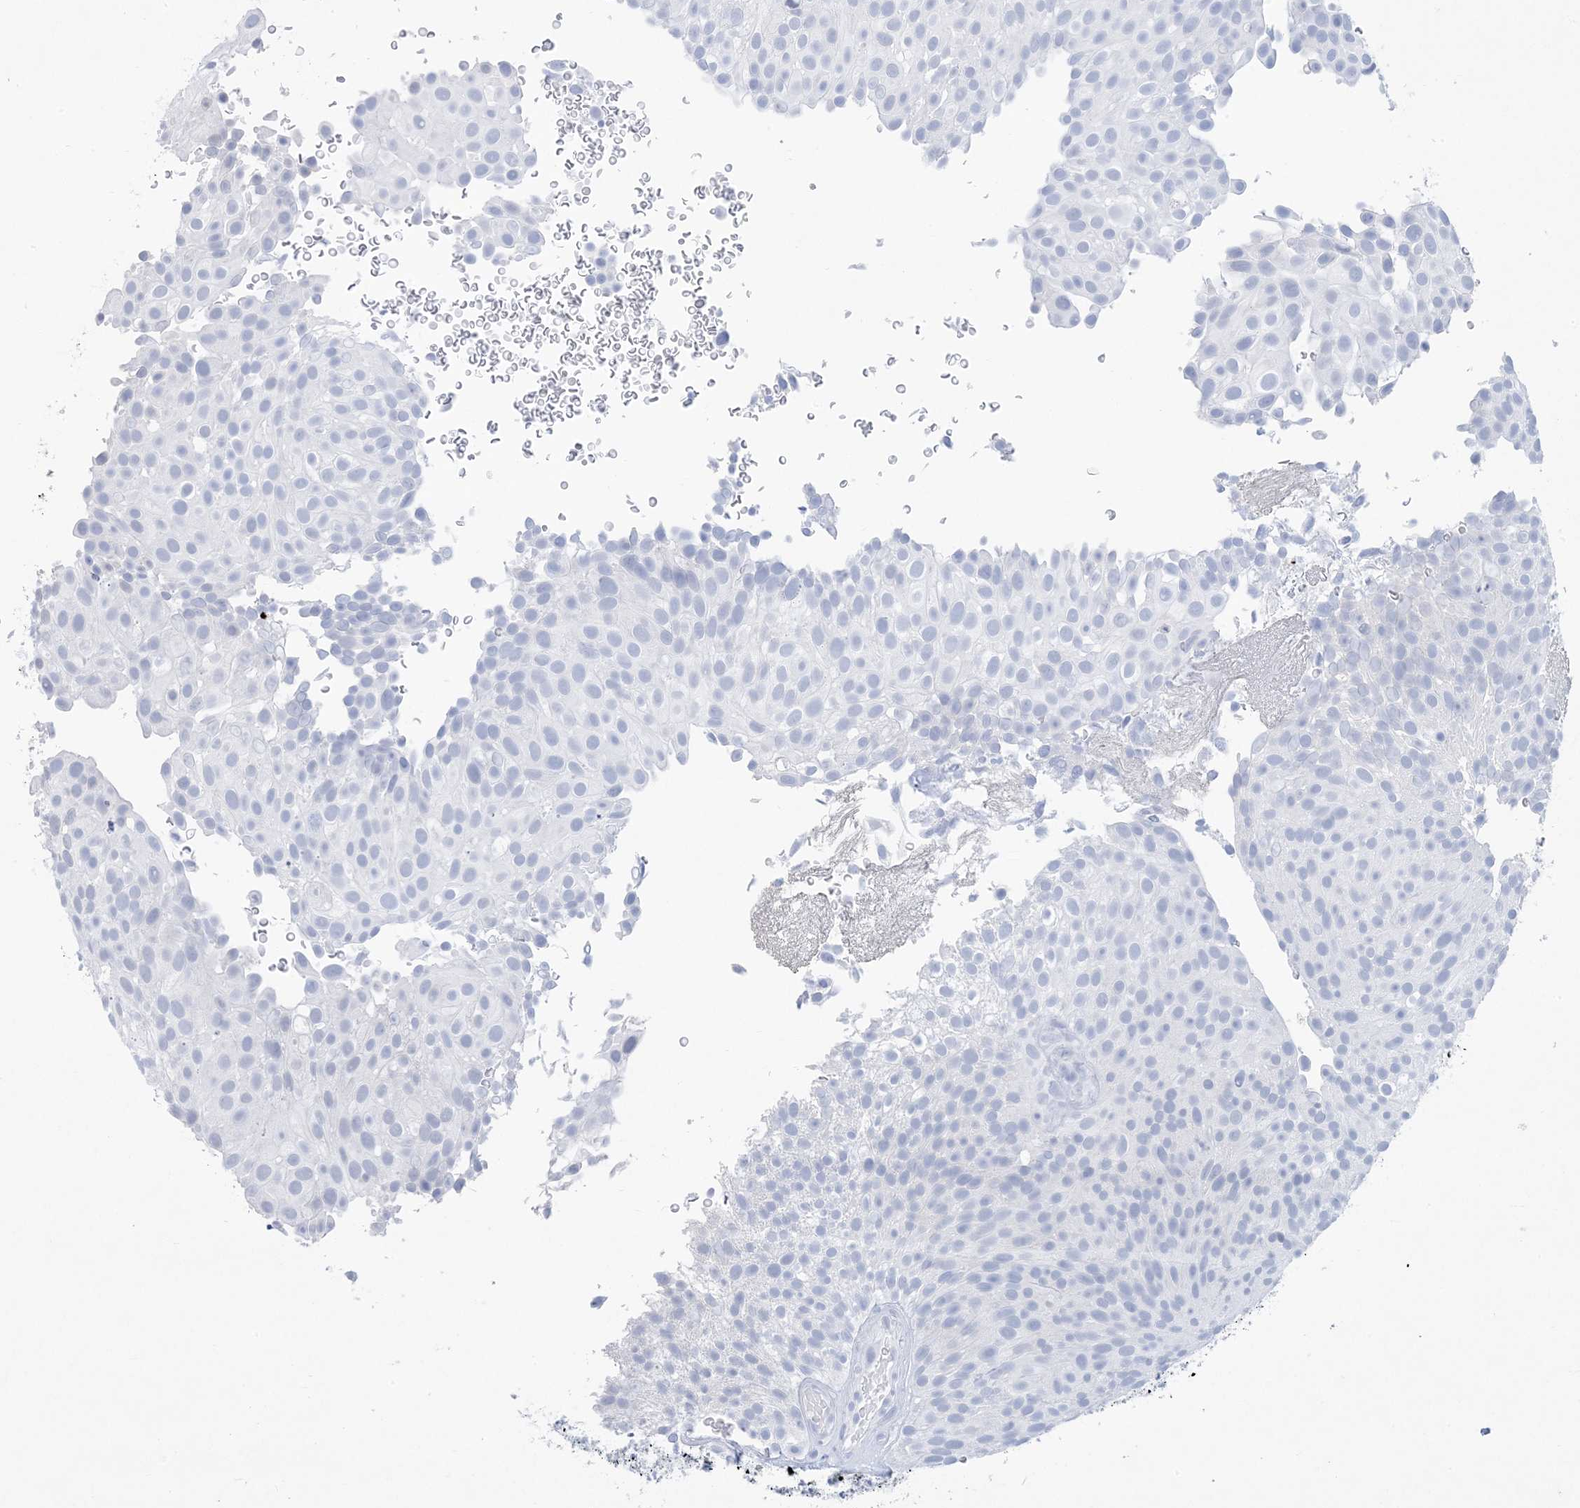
{"staining": {"intensity": "negative", "quantity": "none", "location": "none"}, "tissue": "urothelial cancer", "cell_type": "Tumor cells", "image_type": "cancer", "snomed": [{"axis": "morphology", "description": "Urothelial carcinoma, Low grade"}, {"axis": "topography", "description": "Urinary bladder"}], "caption": "Urothelial cancer was stained to show a protein in brown. There is no significant expression in tumor cells.", "gene": "SH3YL1", "patient": {"sex": "male", "age": 78}}